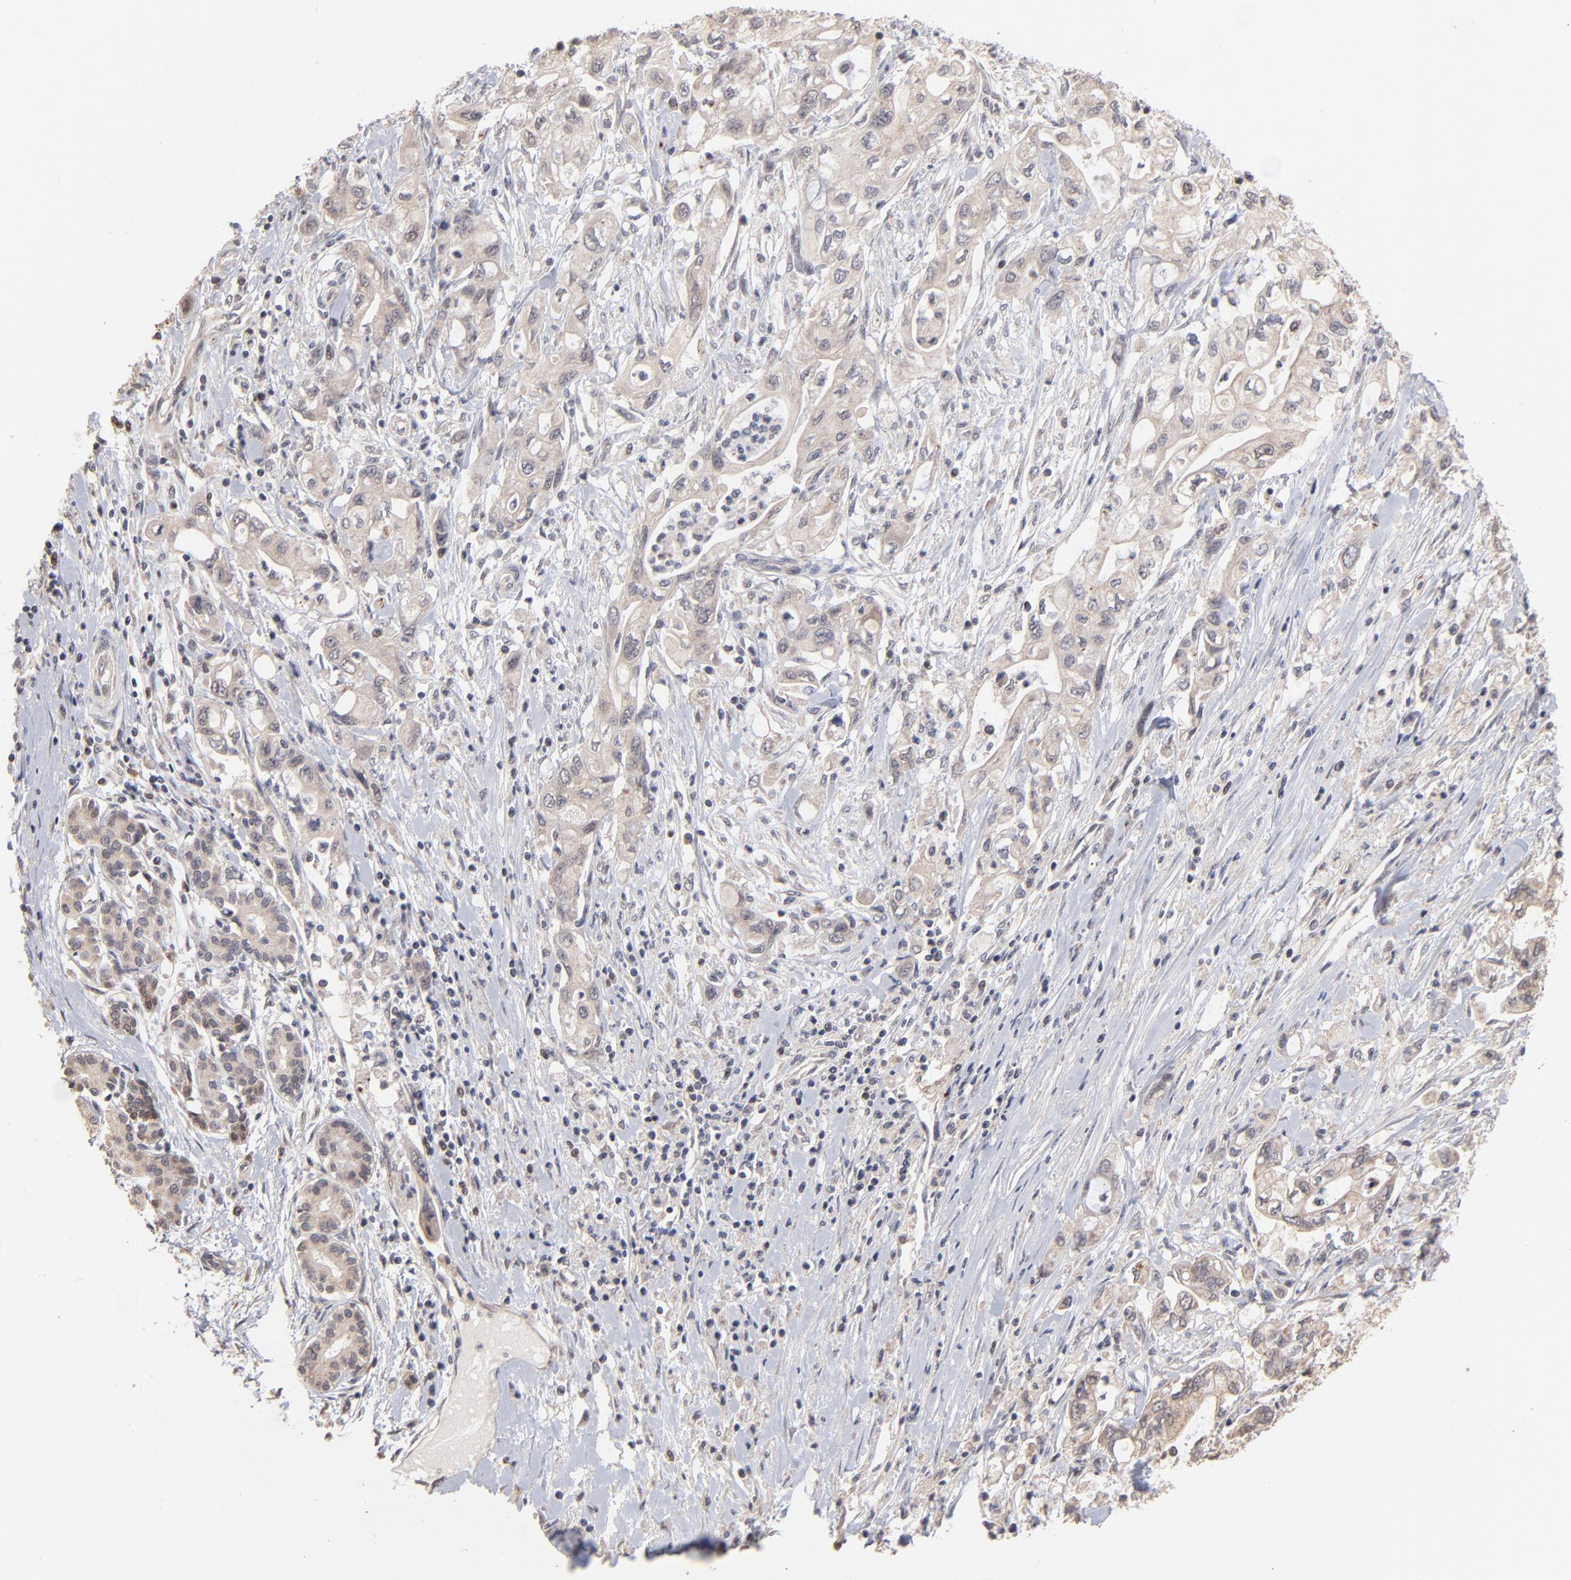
{"staining": {"intensity": "weak", "quantity": "<25%", "location": "none"}, "tissue": "pancreatic cancer", "cell_type": "Tumor cells", "image_type": "cancer", "snomed": [{"axis": "morphology", "description": "Adenocarcinoma, NOS"}, {"axis": "topography", "description": "Pancreas"}], "caption": "Pancreatic cancer was stained to show a protein in brown. There is no significant expression in tumor cells.", "gene": "MSL2", "patient": {"sex": "male", "age": 79}}